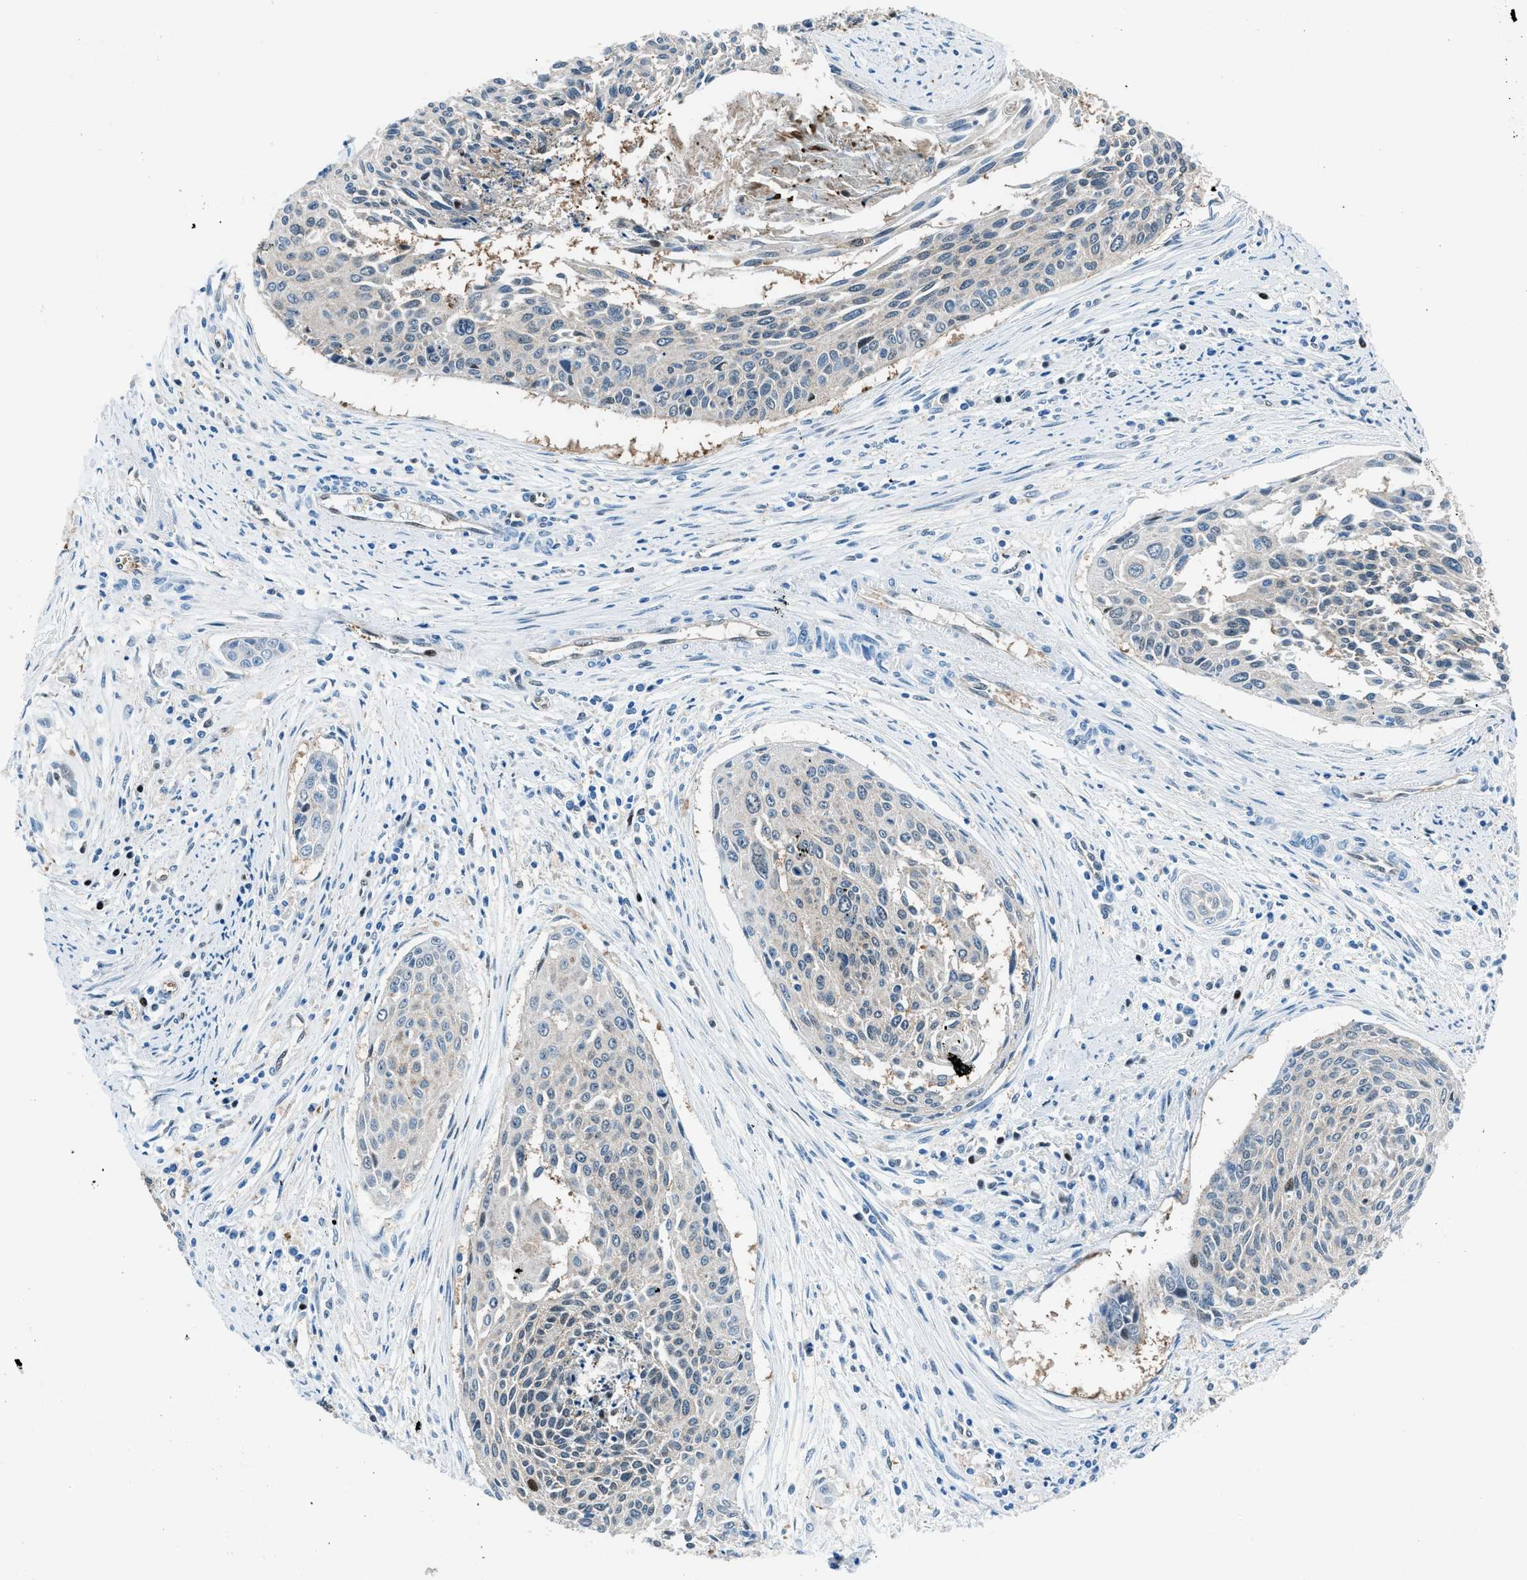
{"staining": {"intensity": "weak", "quantity": ">75%", "location": "cytoplasmic/membranous,nuclear"}, "tissue": "cervical cancer", "cell_type": "Tumor cells", "image_type": "cancer", "snomed": [{"axis": "morphology", "description": "Squamous cell carcinoma, NOS"}, {"axis": "topography", "description": "Cervix"}], "caption": "There is low levels of weak cytoplasmic/membranous and nuclear positivity in tumor cells of squamous cell carcinoma (cervical), as demonstrated by immunohistochemical staining (brown color).", "gene": "YWHAE", "patient": {"sex": "female", "age": 55}}